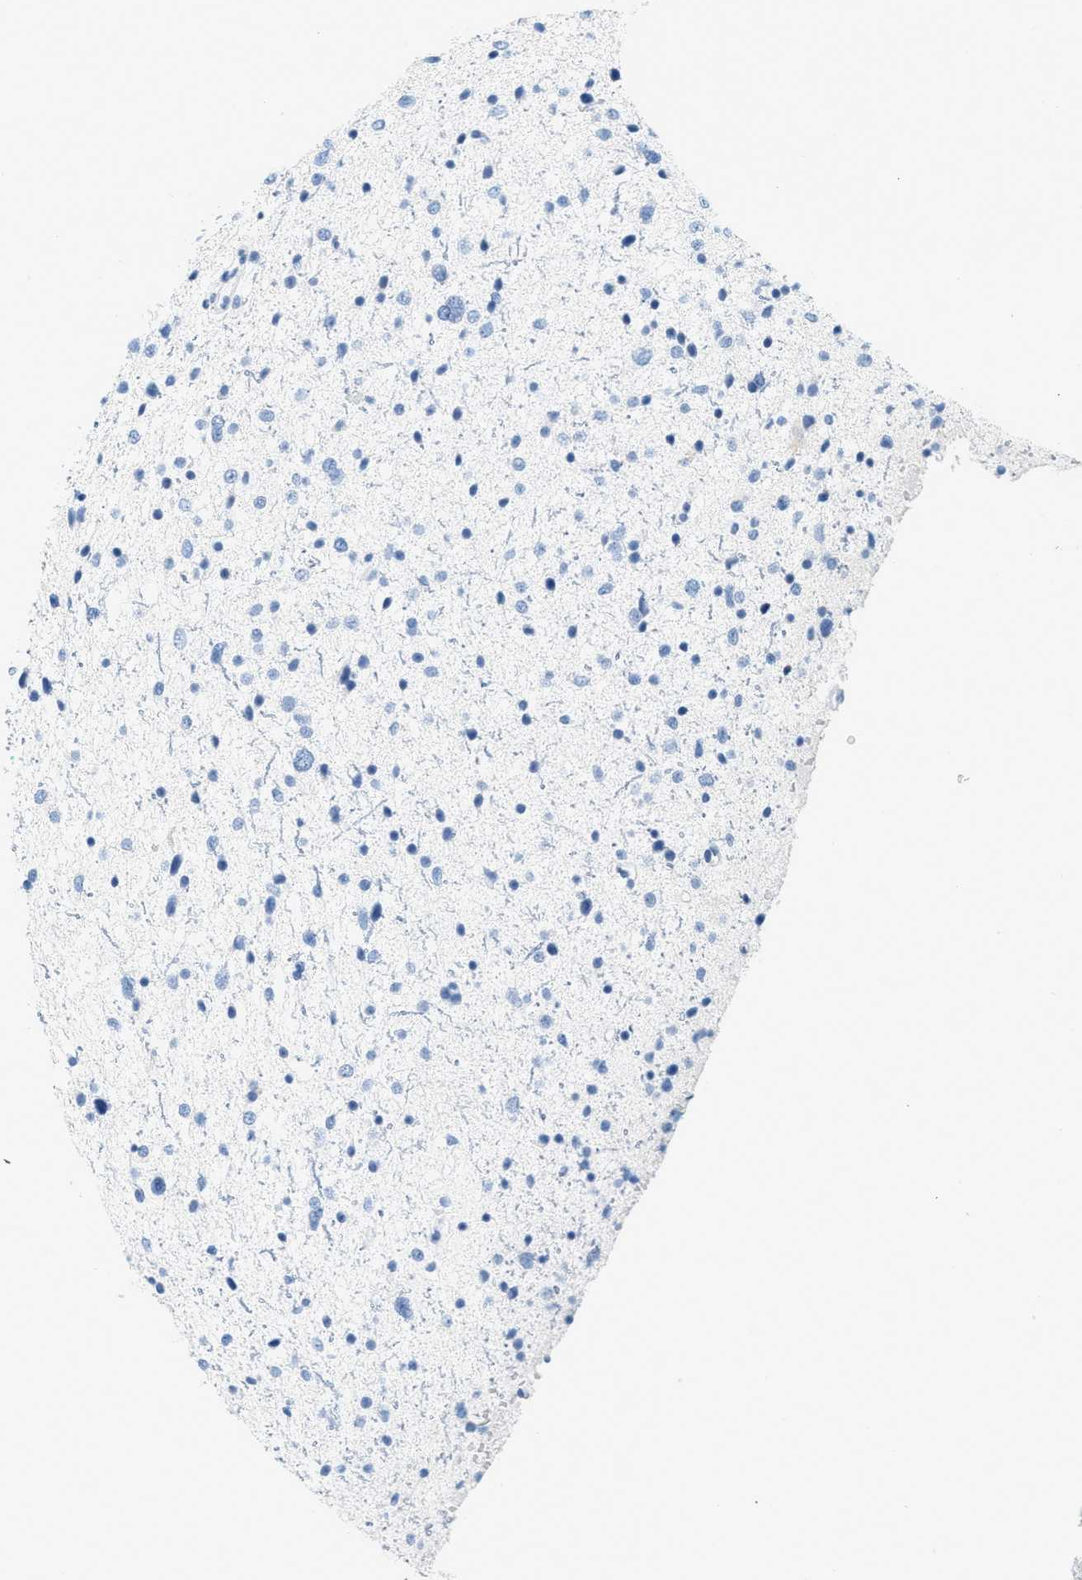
{"staining": {"intensity": "negative", "quantity": "none", "location": "none"}, "tissue": "glioma", "cell_type": "Tumor cells", "image_type": "cancer", "snomed": [{"axis": "morphology", "description": "Glioma, malignant, Low grade"}, {"axis": "topography", "description": "Brain"}], "caption": "Immunohistochemical staining of human glioma exhibits no significant expression in tumor cells.", "gene": "LCN2", "patient": {"sex": "female", "age": 37}}